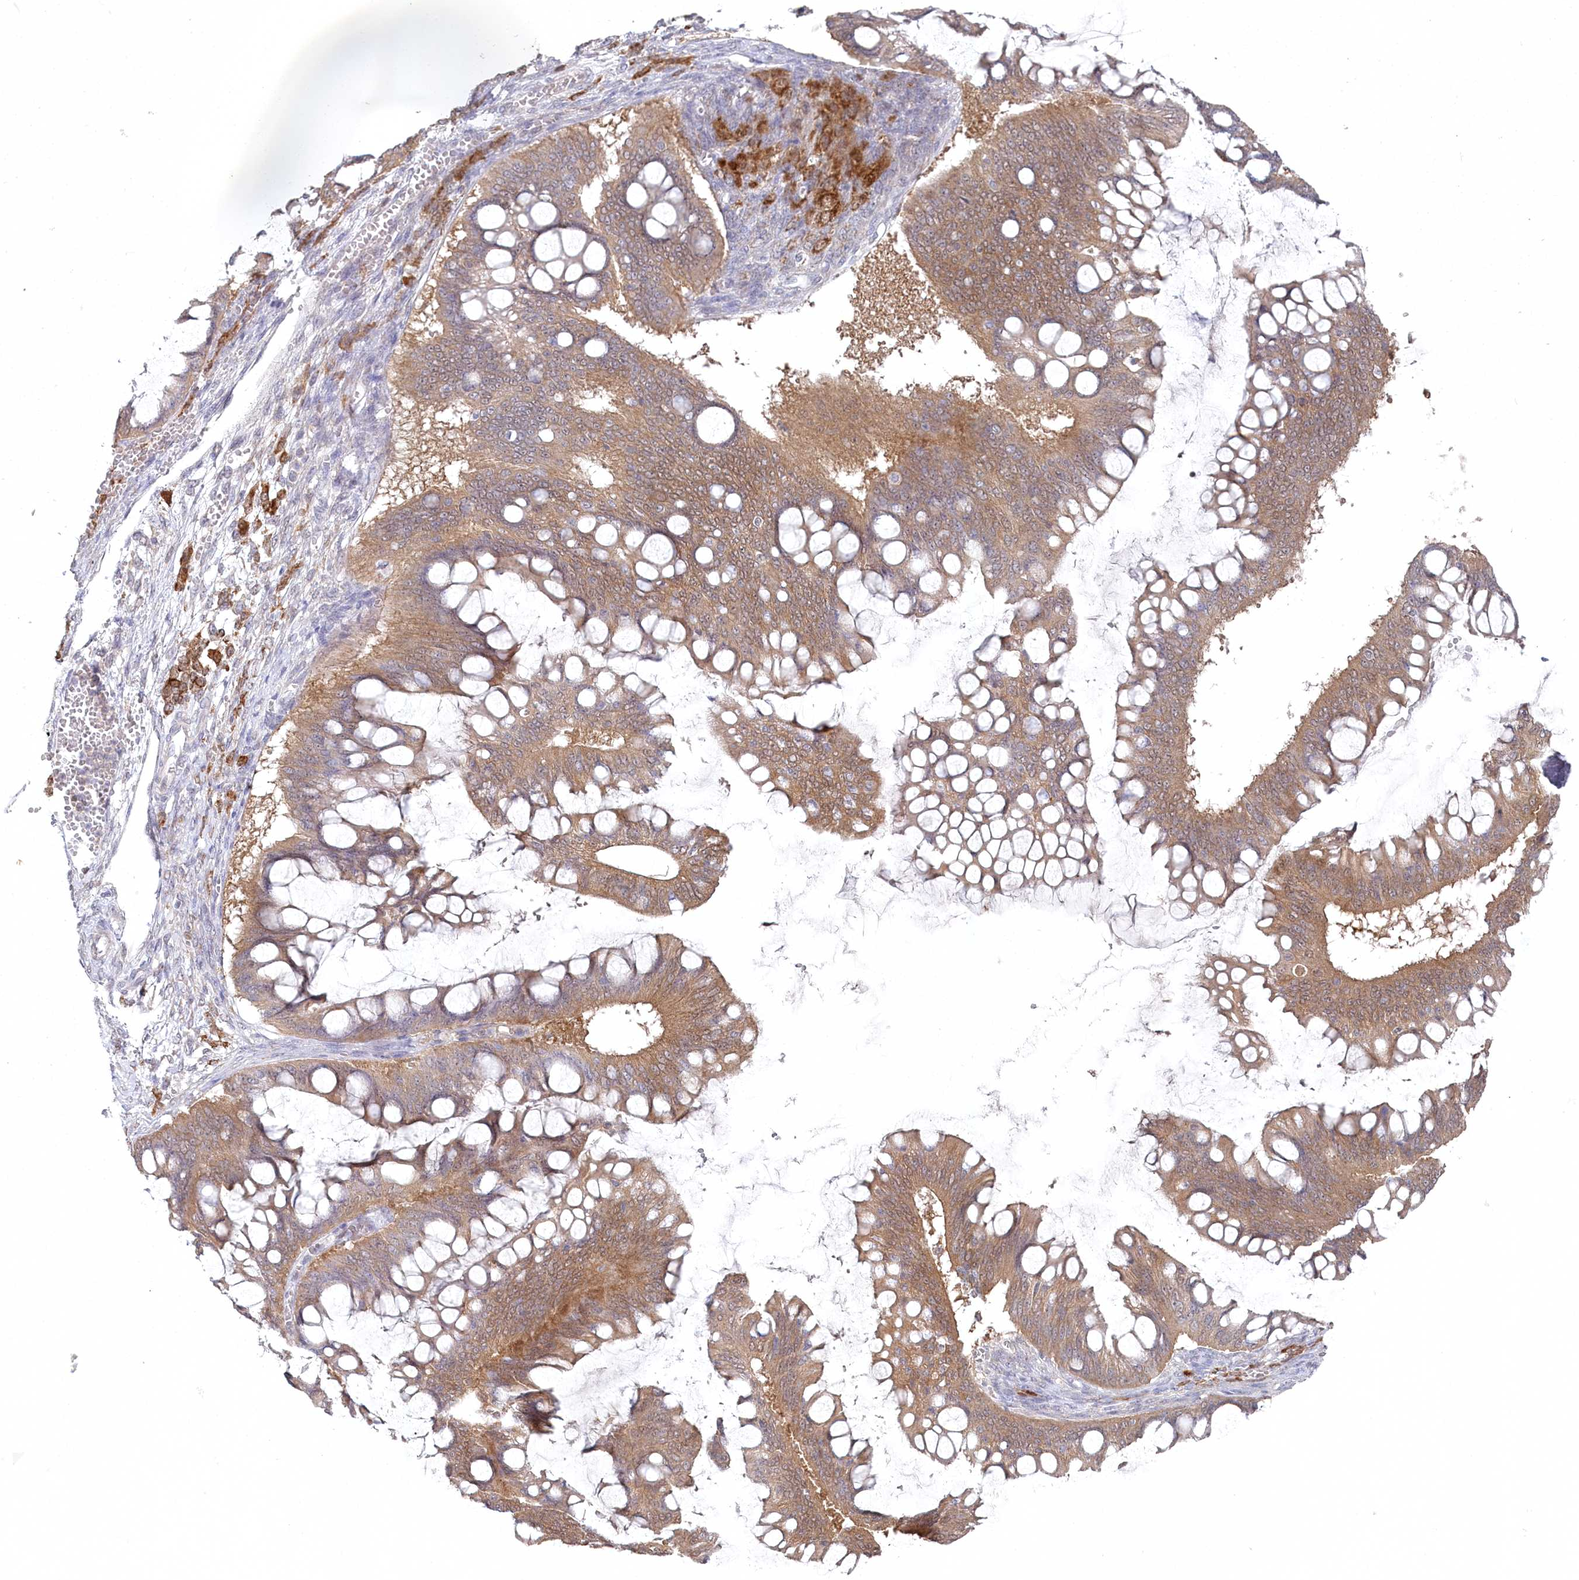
{"staining": {"intensity": "moderate", "quantity": ">75%", "location": "cytoplasmic/membranous"}, "tissue": "ovarian cancer", "cell_type": "Tumor cells", "image_type": "cancer", "snomed": [{"axis": "morphology", "description": "Cystadenocarcinoma, mucinous, NOS"}, {"axis": "topography", "description": "Ovary"}], "caption": "Immunohistochemical staining of human ovarian cancer (mucinous cystadenocarcinoma) exhibits medium levels of moderate cytoplasmic/membranous staining in approximately >75% of tumor cells.", "gene": "AAMDC", "patient": {"sex": "female", "age": 73}}